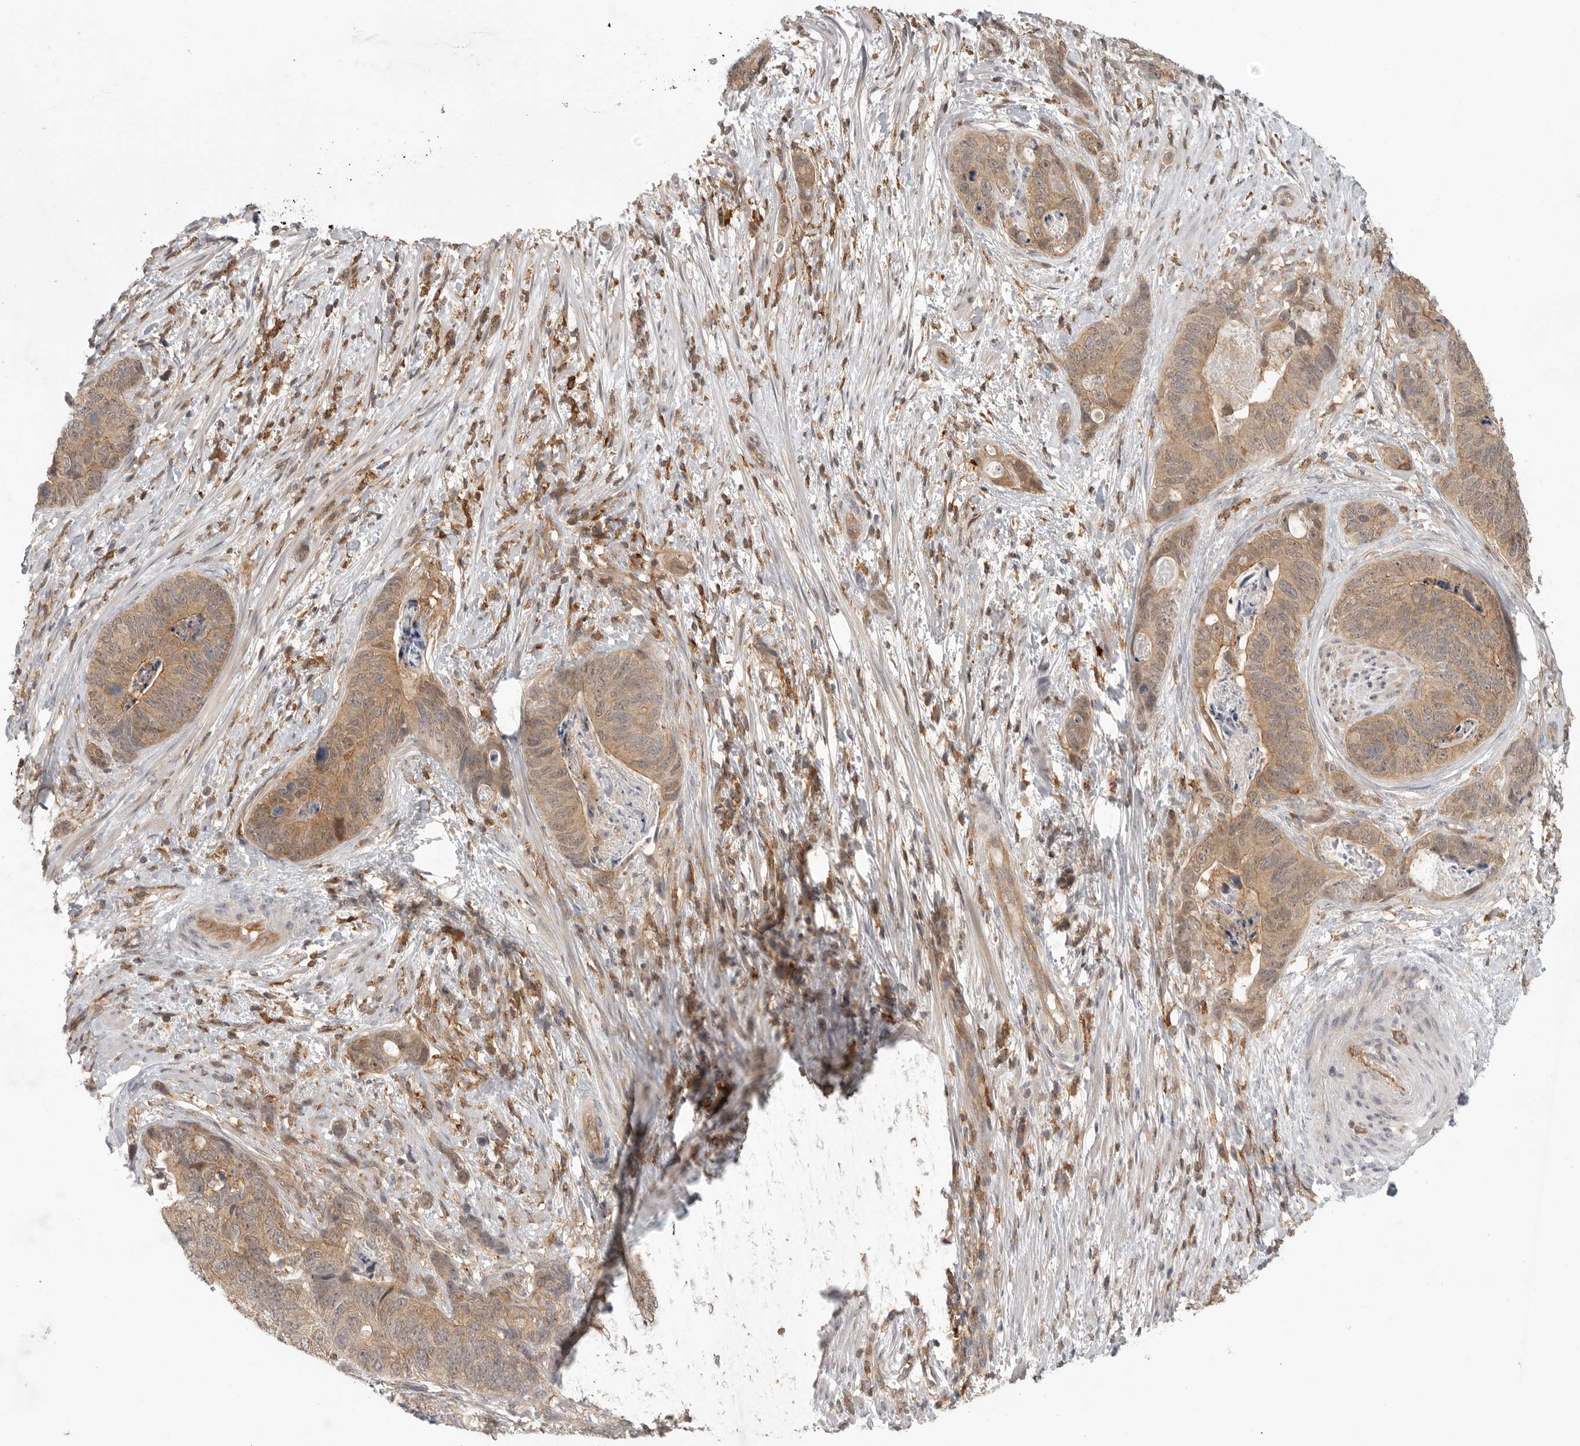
{"staining": {"intensity": "moderate", "quantity": ">75%", "location": "cytoplasmic/membranous"}, "tissue": "stomach cancer", "cell_type": "Tumor cells", "image_type": "cancer", "snomed": [{"axis": "morphology", "description": "Normal tissue, NOS"}, {"axis": "morphology", "description": "Adenocarcinoma, NOS"}, {"axis": "topography", "description": "Stomach"}], "caption": "Protein staining by immunohistochemistry (IHC) exhibits moderate cytoplasmic/membranous staining in about >75% of tumor cells in stomach cancer (adenocarcinoma).", "gene": "DBNL", "patient": {"sex": "female", "age": 89}}